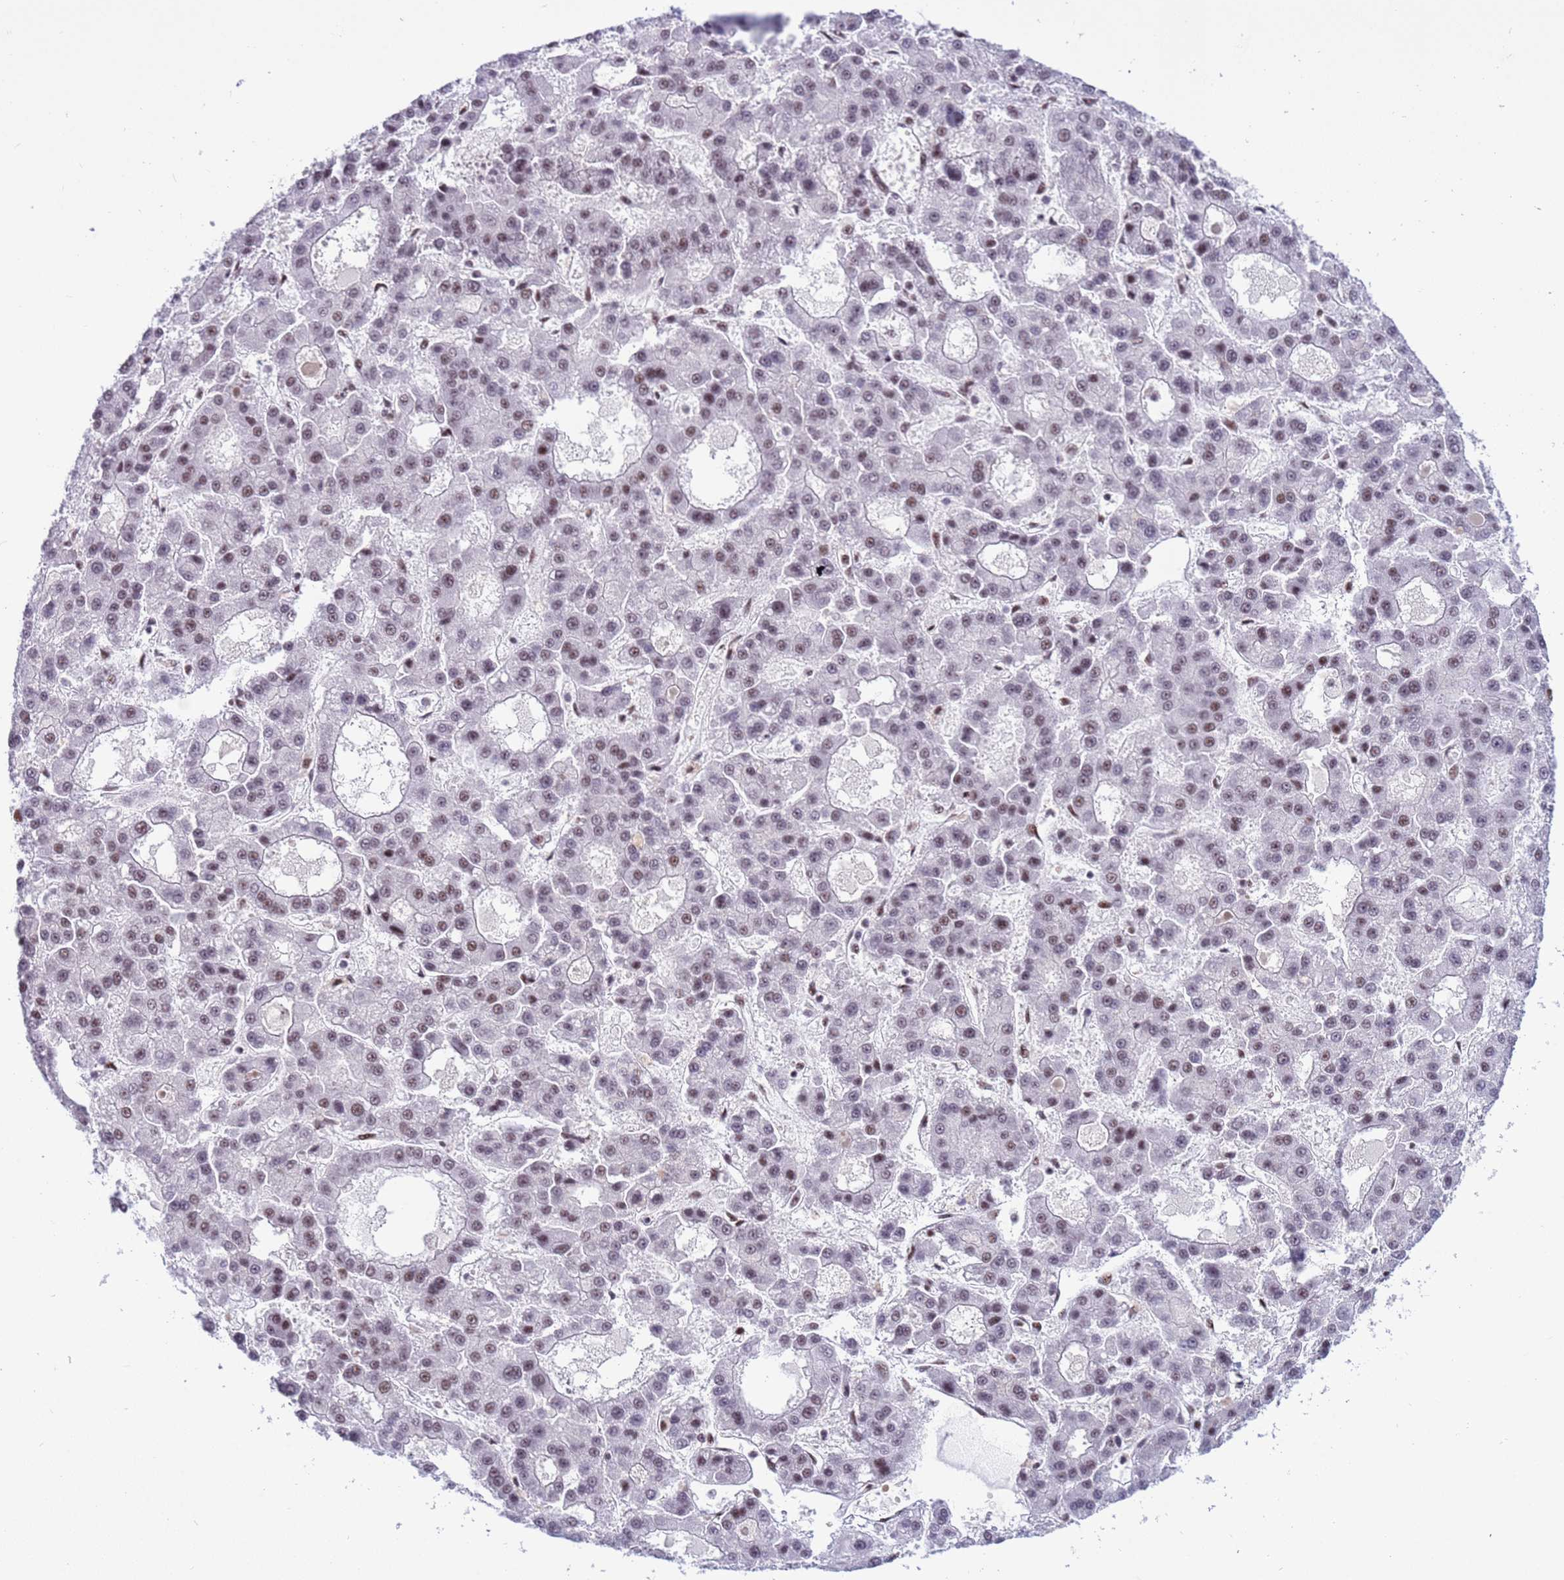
{"staining": {"intensity": "weak", "quantity": "25%-75%", "location": "nuclear"}, "tissue": "liver cancer", "cell_type": "Tumor cells", "image_type": "cancer", "snomed": [{"axis": "morphology", "description": "Carcinoma, Hepatocellular, NOS"}, {"axis": "topography", "description": "Liver"}], "caption": "Human liver cancer stained for a protein (brown) exhibits weak nuclear positive positivity in about 25%-75% of tumor cells.", "gene": "THOC2", "patient": {"sex": "male", "age": 70}}